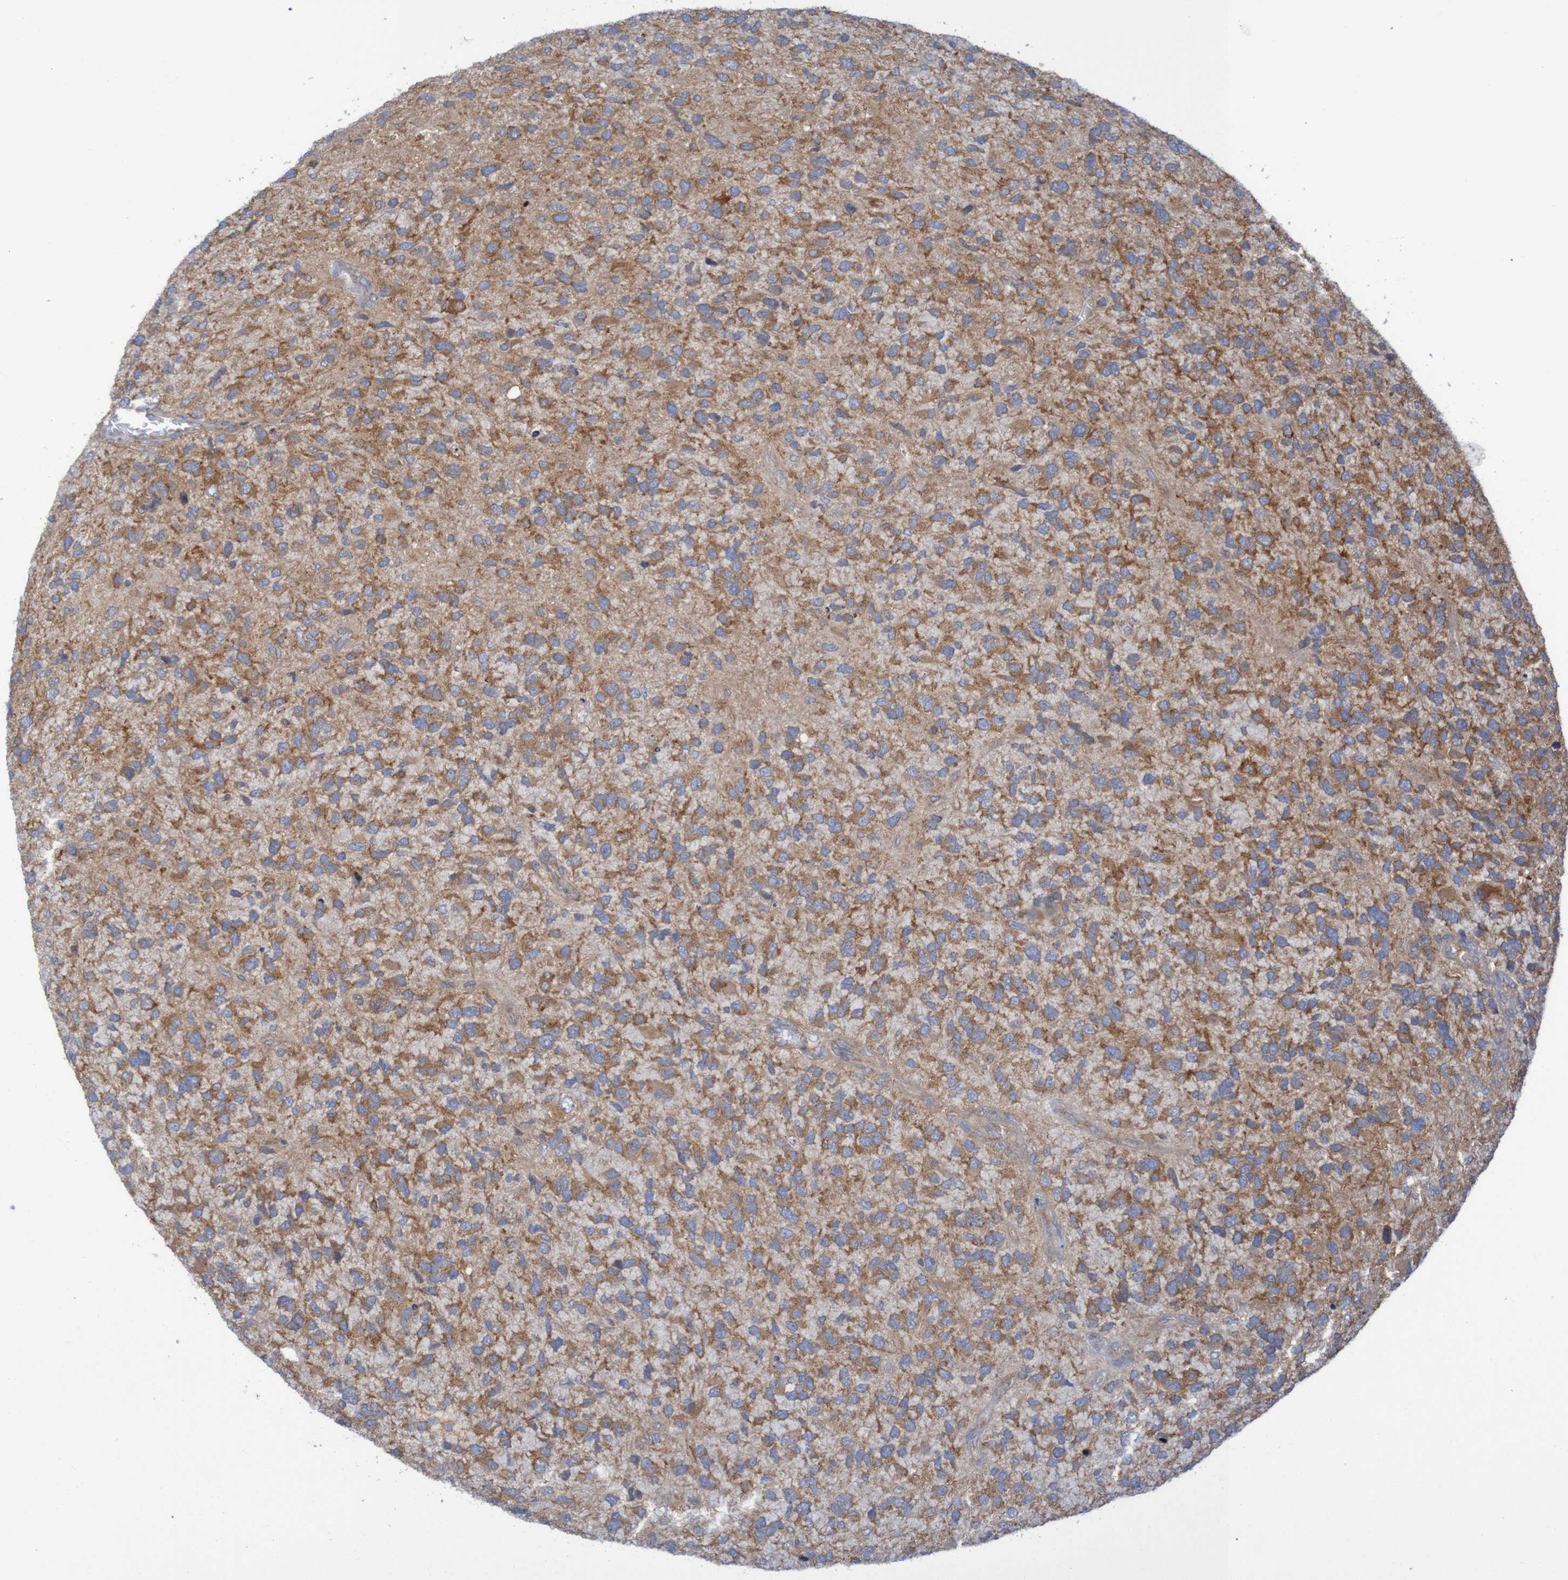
{"staining": {"intensity": "strong", "quantity": ">75%", "location": "cytoplasmic/membranous"}, "tissue": "glioma", "cell_type": "Tumor cells", "image_type": "cancer", "snomed": [{"axis": "morphology", "description": "Glioma, malignant, High grade"}, {"axis": "topography", "description": "Brain"}], "caption": "The immunohistochemical stain highlights strong cytoplasmic/membranous positivity in tumor cells of malignant high-grade glioma tissue.", "gene": "LRRC47", "patient": {"sex": "female", "age": 58}}